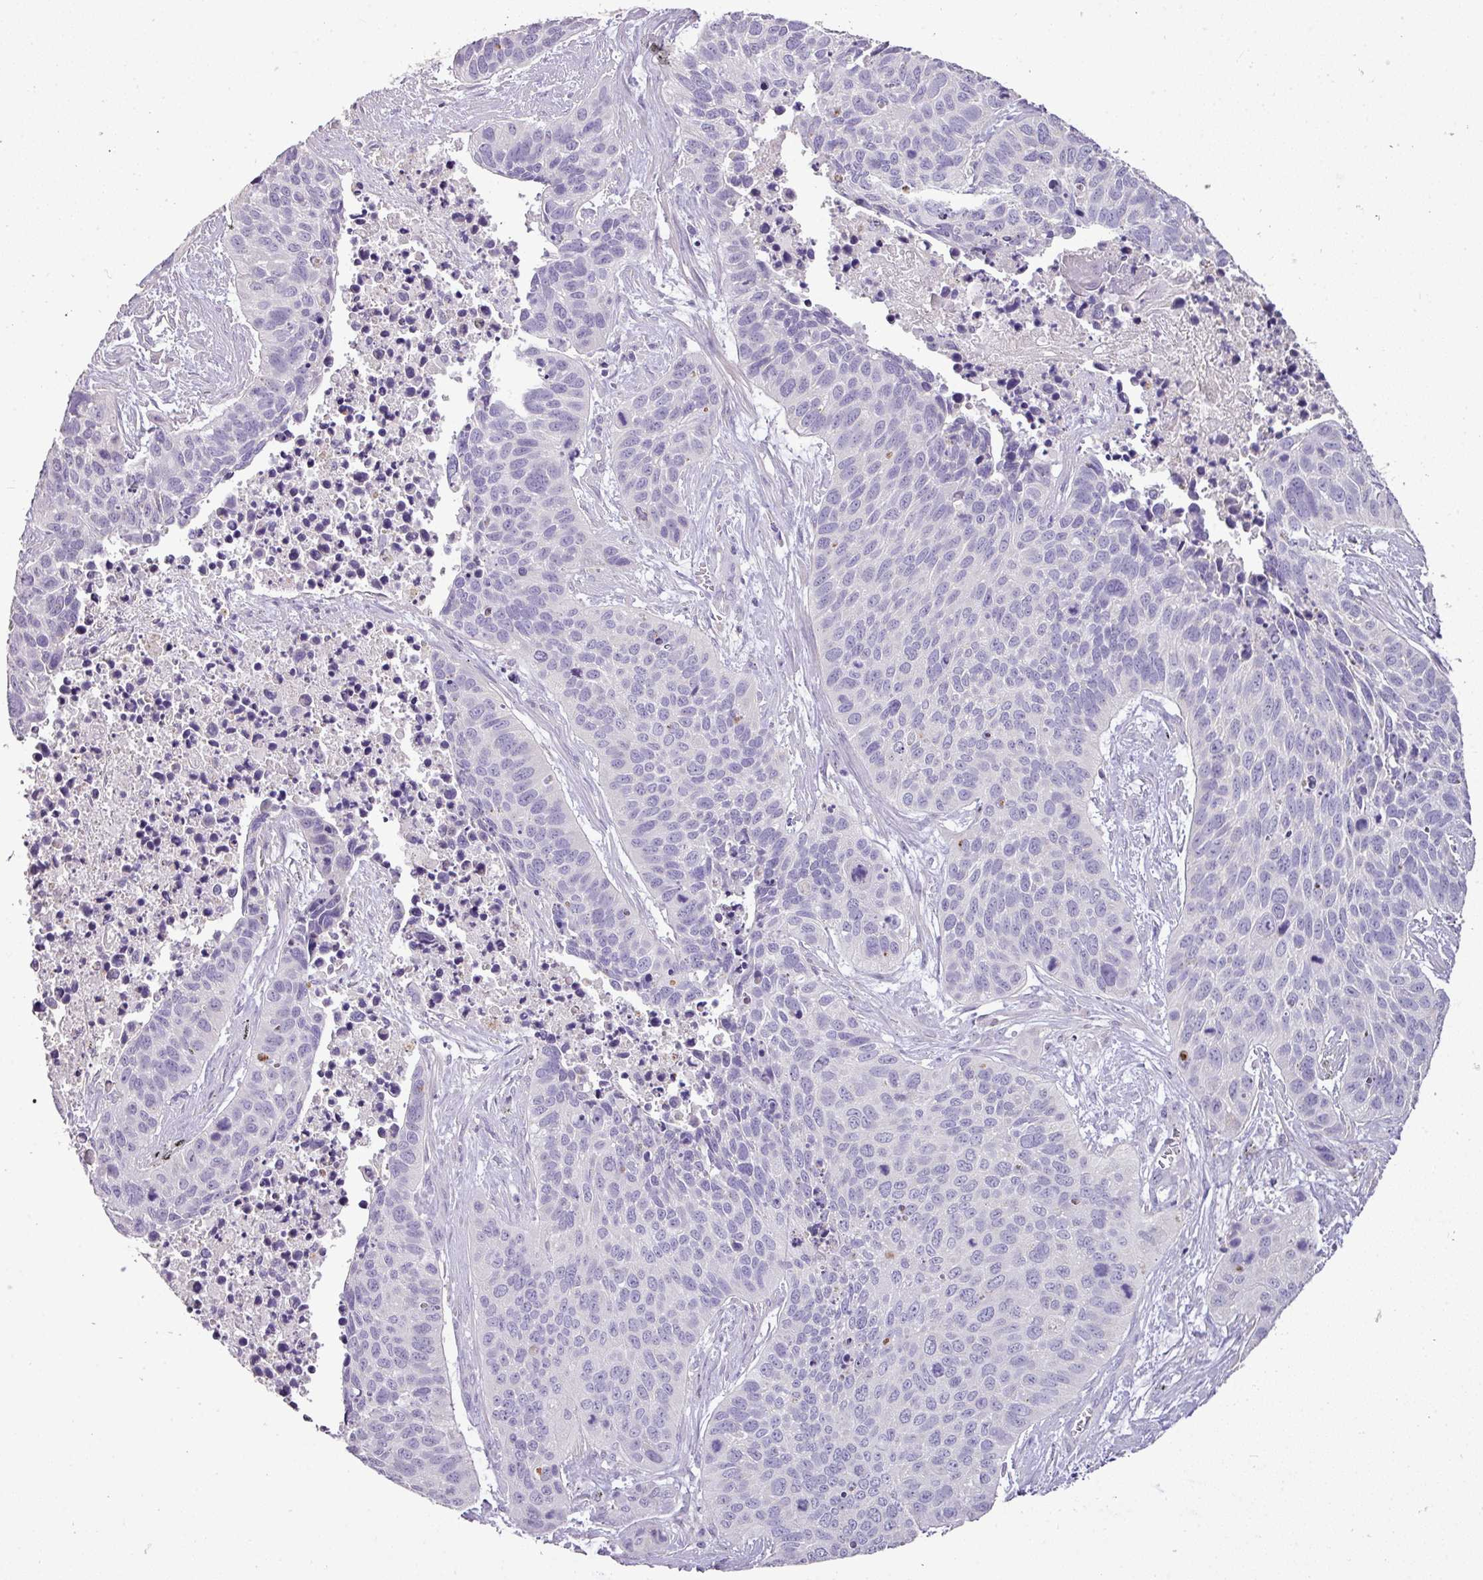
{"staining": {"intensity": "negative", "quantity": "none", "location": "none"}, "tissue": "lung cancer", "cell_type": "Tumor cells", "image_type": "cancer", "snomed": [{"axis": "morphology", "description": "Squamous cell carcinoma, NOS"}, {"axis": "topography", "description": "Lung"}], "caption": "Tumor cells show no significant protein staining in squamous cell carcinoma (lung).", "gene": "BRINP2", "patient": {"sex": "male", "age": 62}}